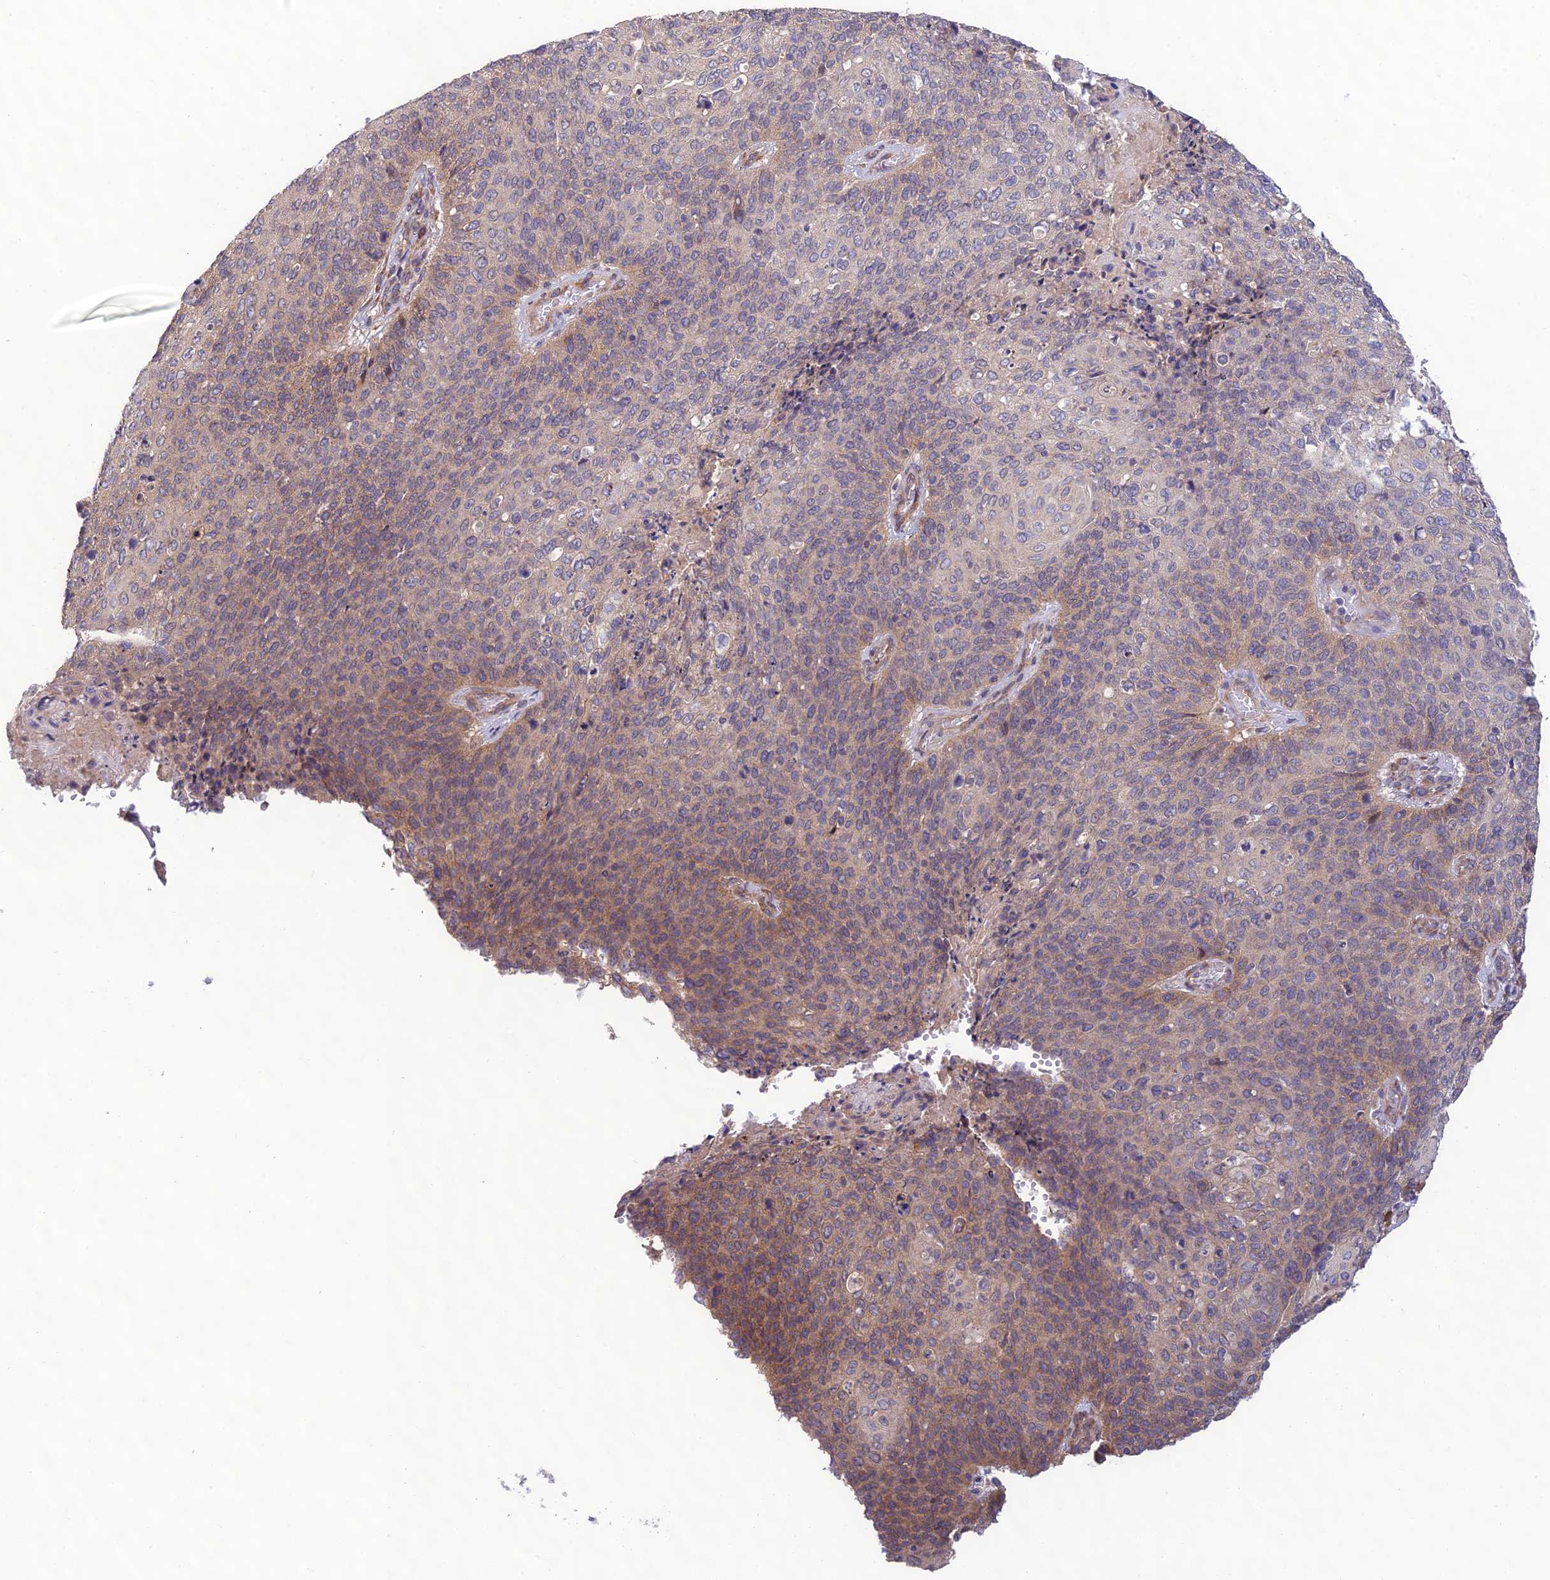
{"staining": {"intensity": "moderate", "quantity": "25%-75%", "location": "cytoplasmic/membranous"}, "tissue": "cervical cancer", "cell_type": "Tumor cells", "image_type": "cancer", "snomed": [{"axis": "morphology", "description": "Squamous cell carcinoma, NOS"}, {"axis": "topography", "description": "Cervix"}], "caption": "Tumor cells display medium levels of moderate cytoplasmic/membranous staining in approximately 25%-75% of cells in cervical cancer (squamous cell carcinoma).", "gene": "MRNIP", "patient": {"sex": "female", "age": 39}}